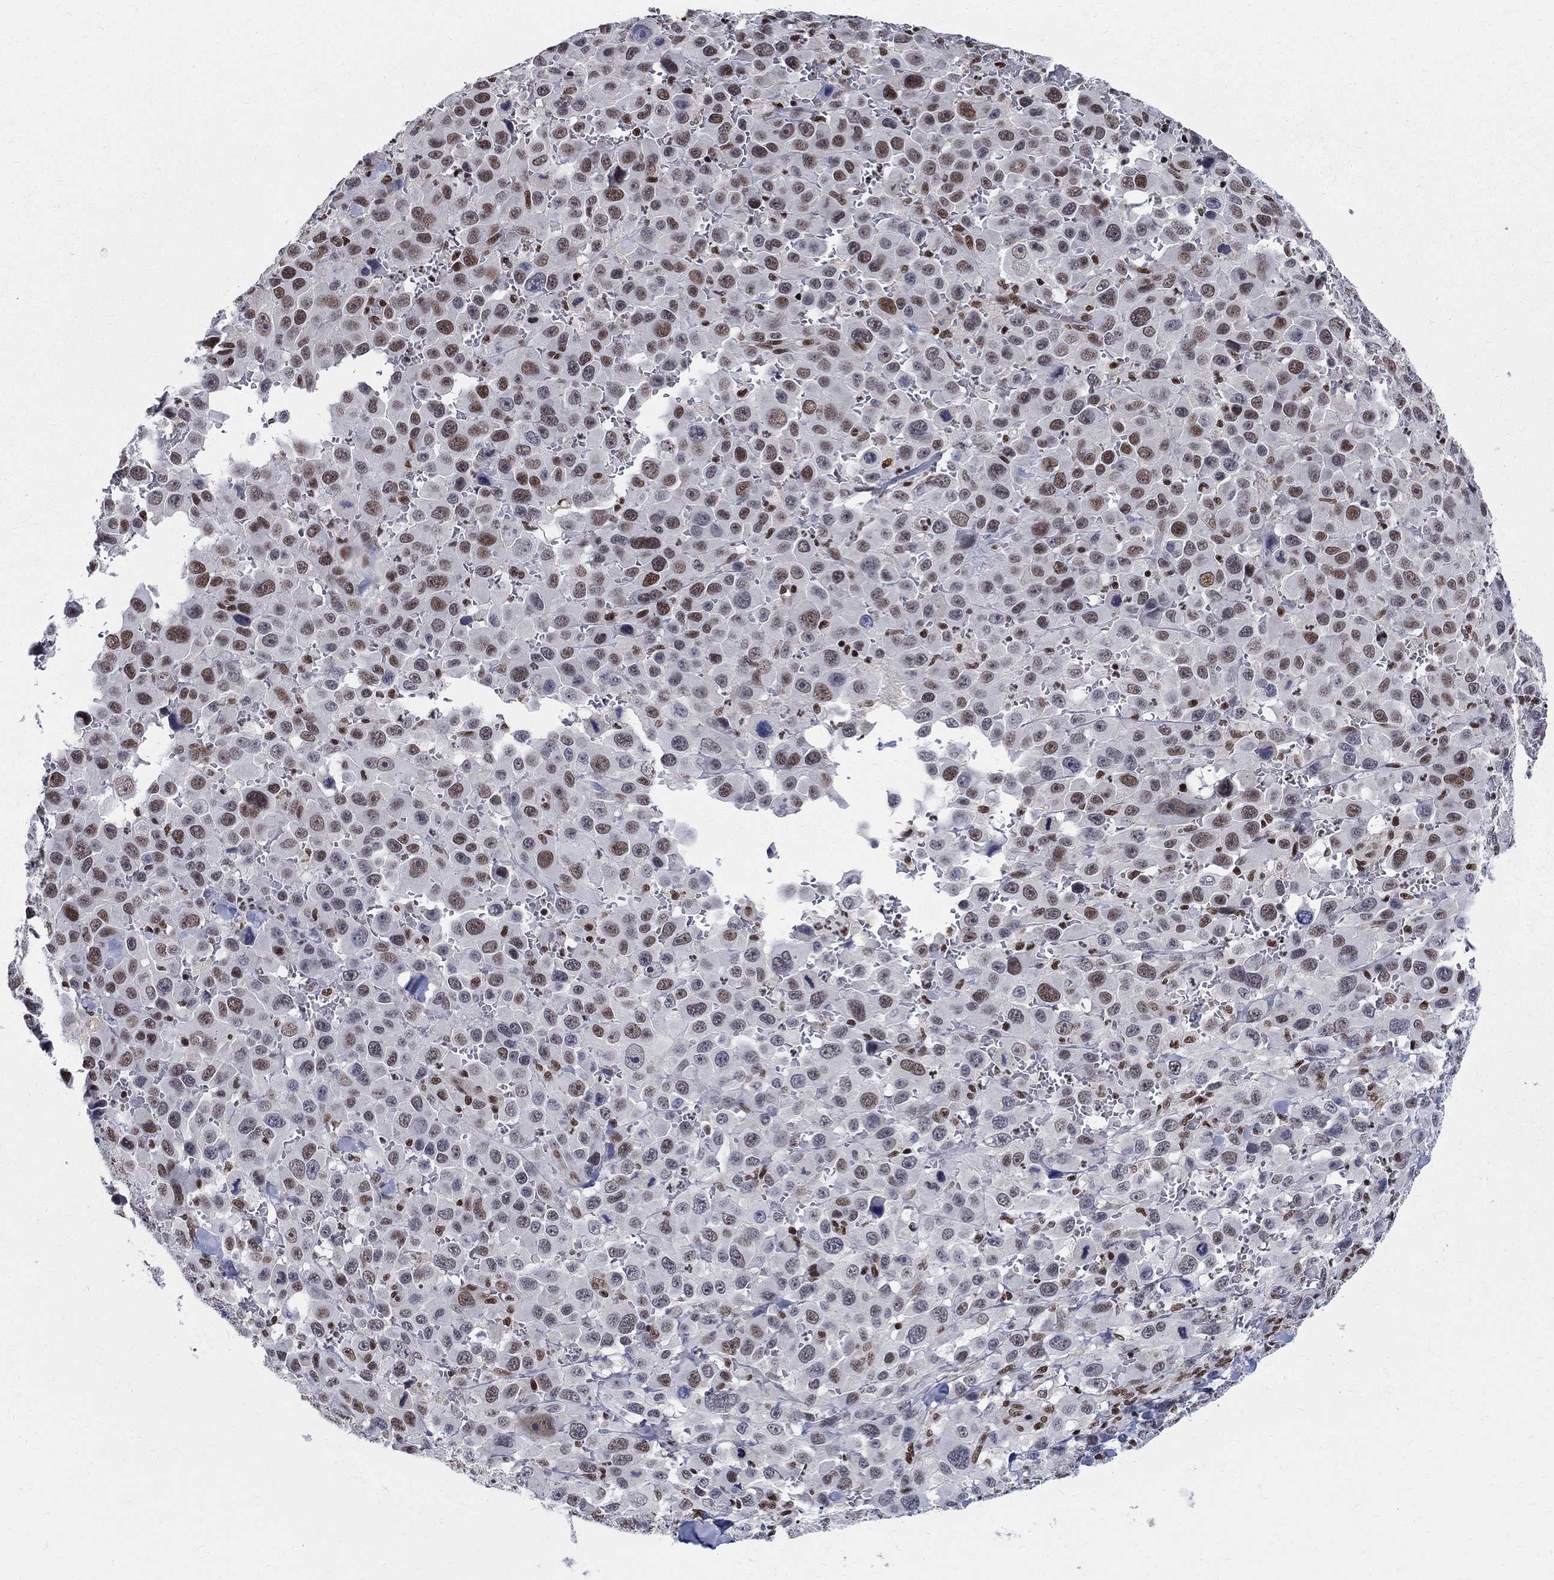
{"staining": {"intensity": "moderate", "quantity": "25%-75%", "location": "nuclear"}, "tissue": "melanoma", "cell_type": "Tumor cells", "image_type": "cancer", "snomed": [{"axis": "morphology", "description": "Malignant melanoma, NOS"}, {"axis": "topography", "description": "Skin"}], "caption": "A photomicrograph of melanoma stained for a protein shows moderate nuclear brown staining in tumor cells. The staining is performed using DAB brown chromogen to label protein expression. The nuclei are counter-stained blue using hematoxylin.", "gene": "FBXO16", "patient": {"sex": "female", "age": 91}}